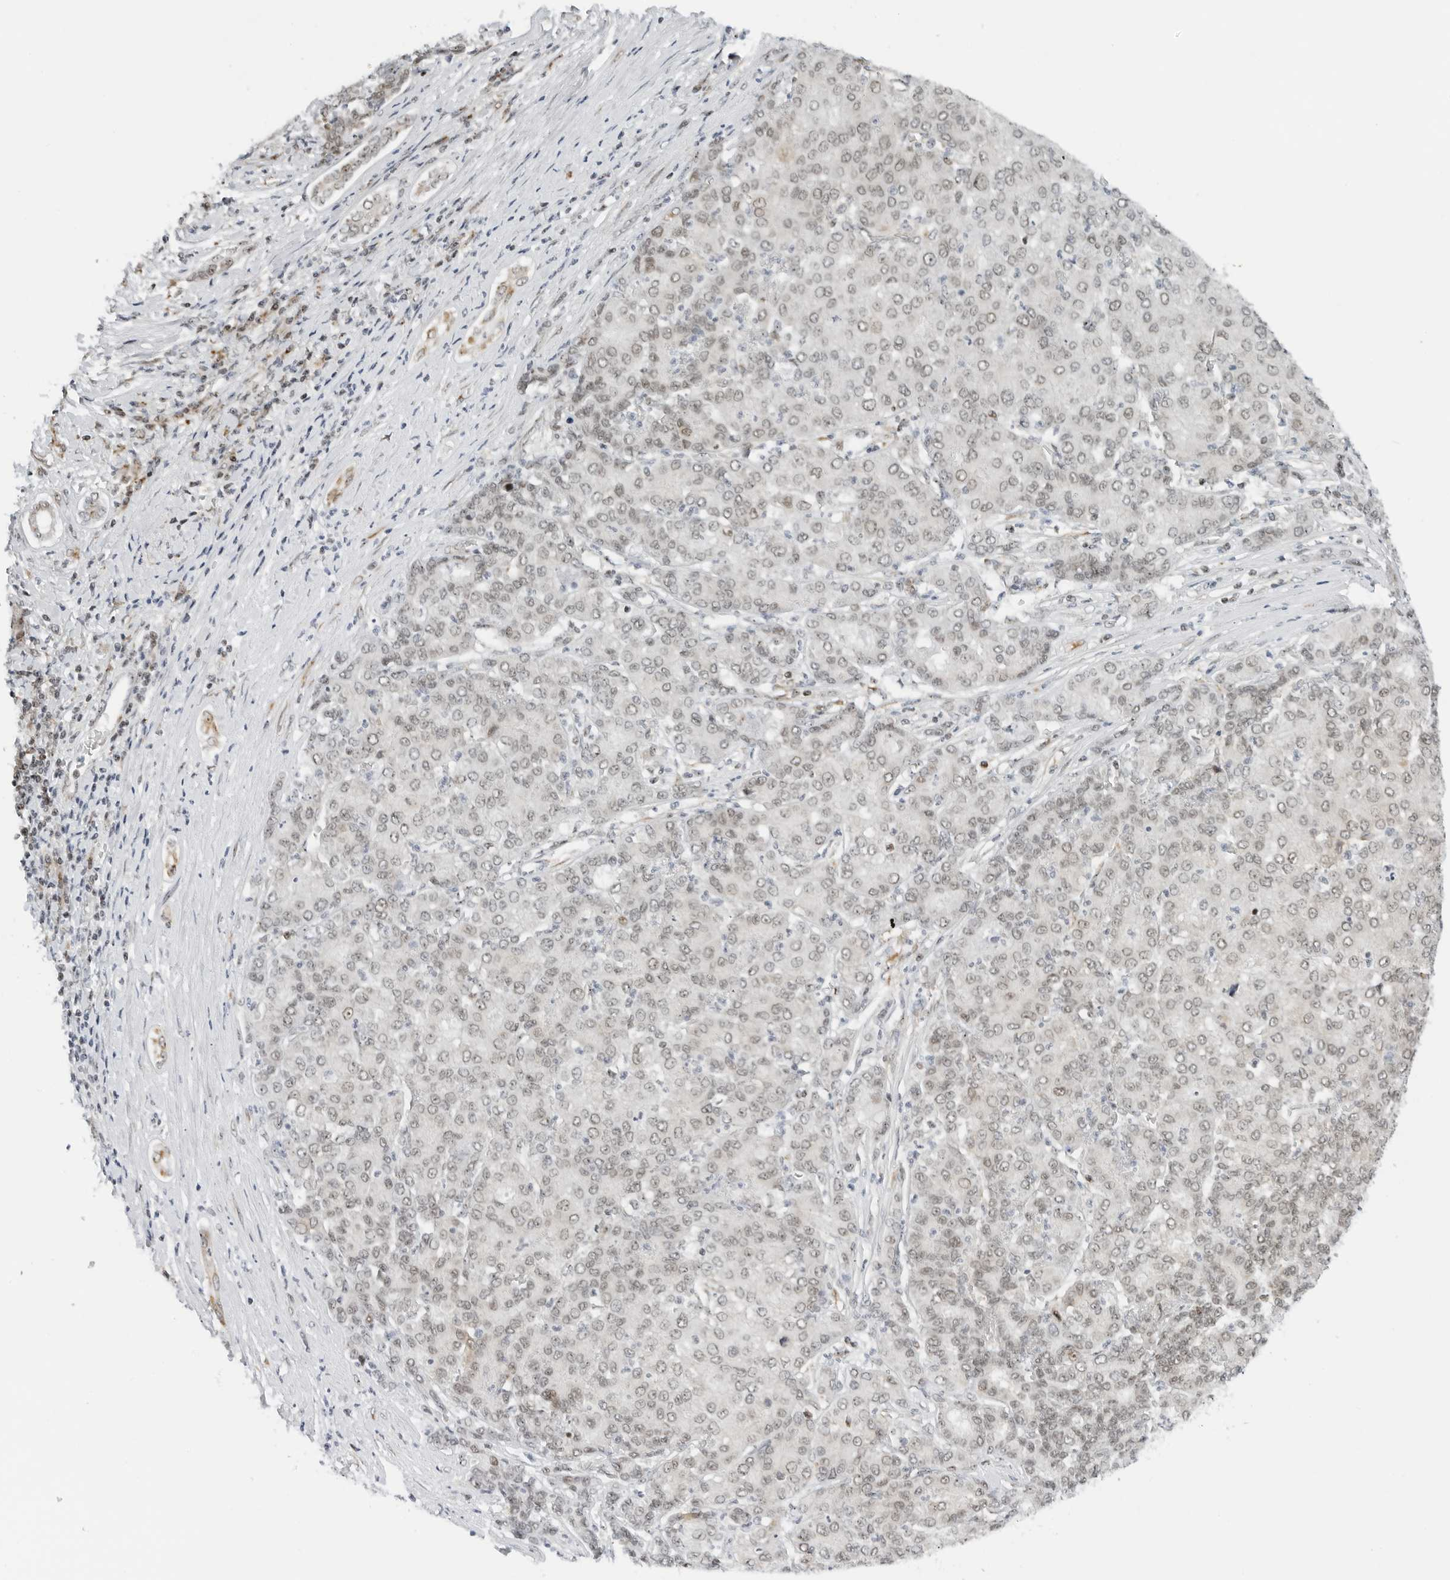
{"staining": {"intensity": "weak", "quantity": "25%-75%", "location": "nuclear"}, "tissue": "liver cancer", "cell_type": "Tumor cells", "image_type": "cancer", "snomed": [{"axis": "morphology", "description": "Carcinoma, Hepatocellular, NOS"}, {"axis": "topography", "description": "Liver"}], "caption": "This histopathology image demonstrates IHC staining of human liver hepatocellular carcinoma, with low weak nuclear expression in approximately 25%-75% of tumor cells.", "gene": "RIMKLA", "patient": {"sex": "male", "age": 65}}